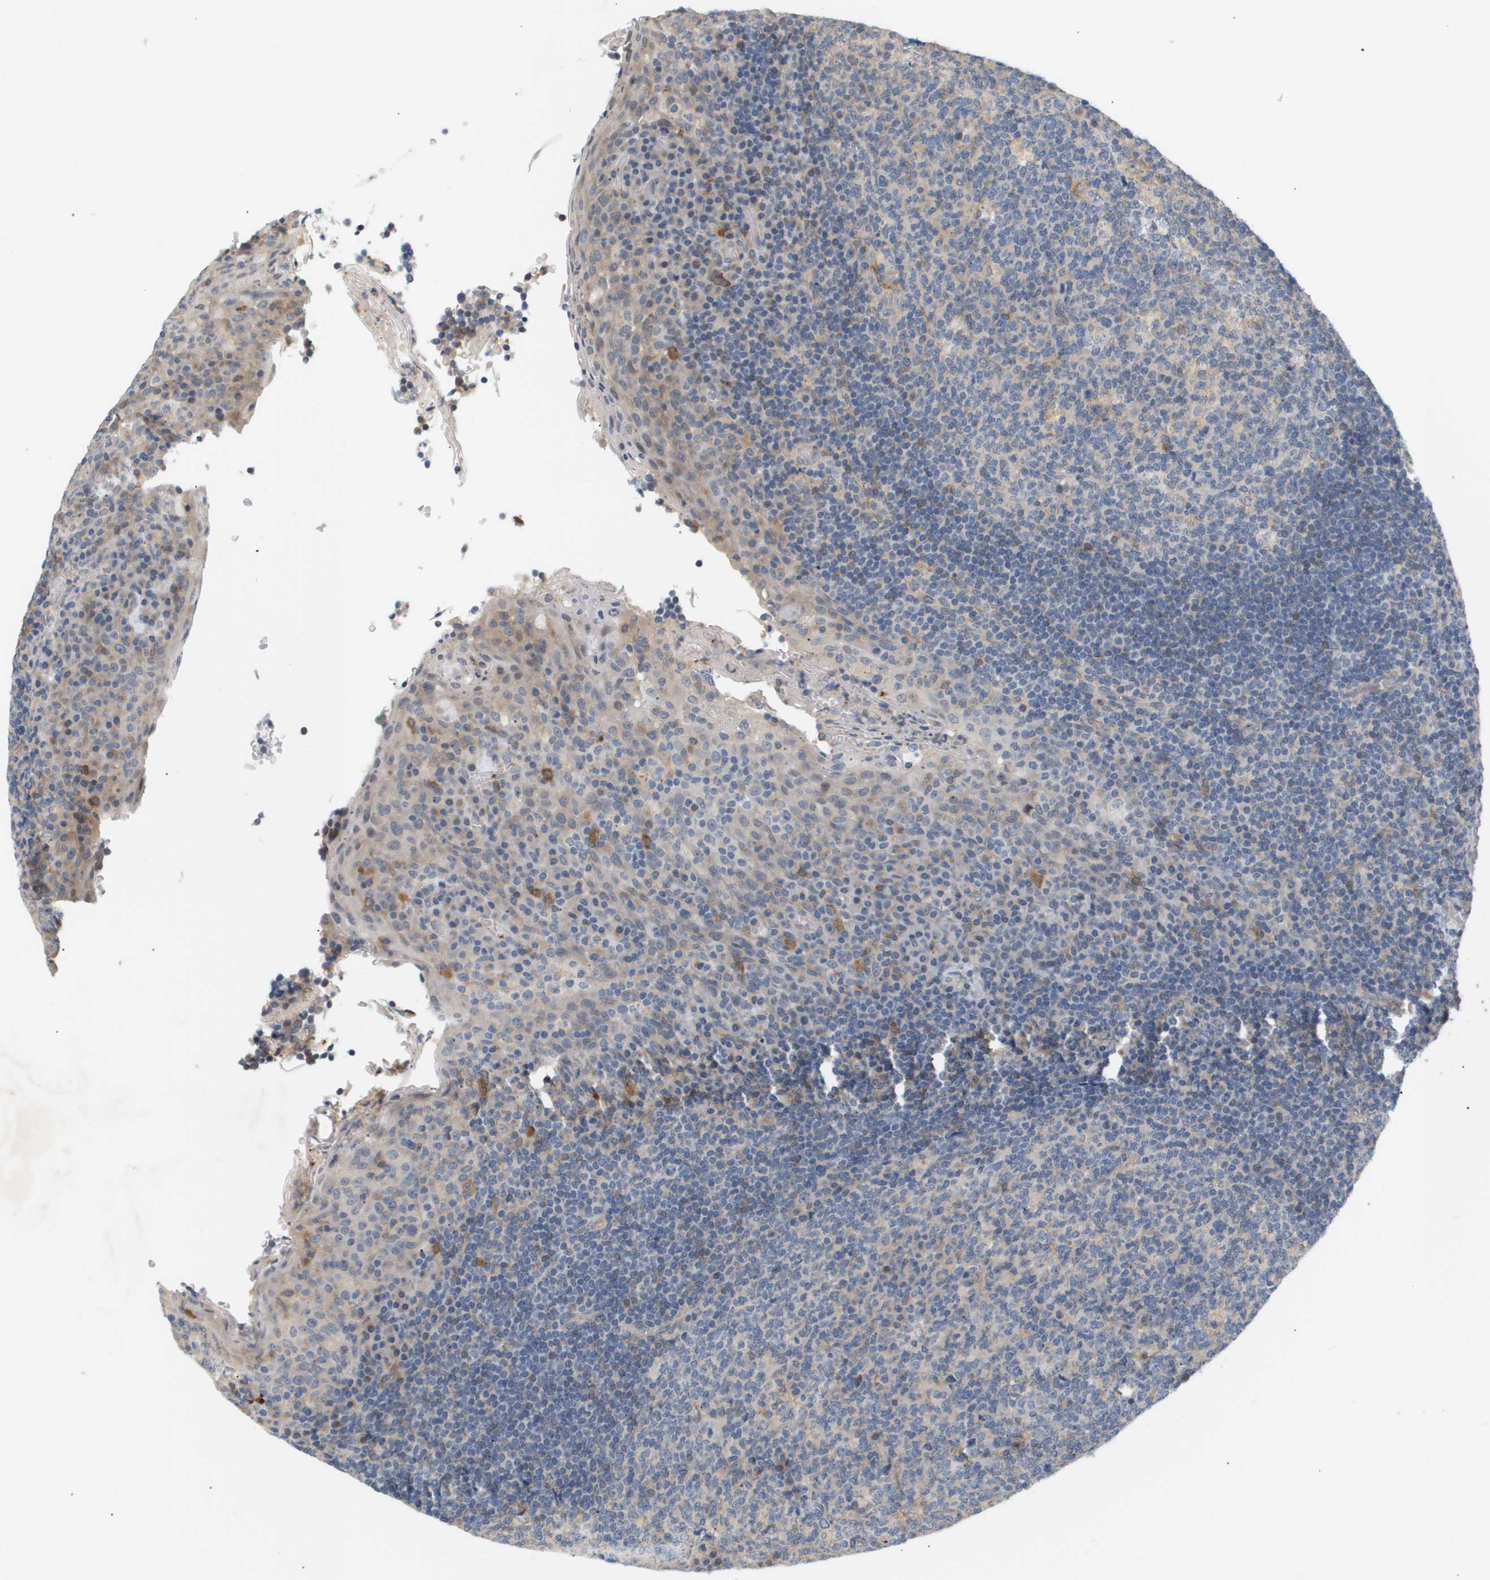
{"staining": {"intensity": "negative", "quantity": "none", "location": "none"}, "tissue": "tonsil", "cell_type": "Germinal center cells", "image_type": "normal", "snomed": [{"axis": "morphology", "description": "Normal tissue, NOS"}, {"axis": "topography", "description": "Tonsil"}], "caption": "DAB immunohistochemical staining of unremarkable human tonsil exhibits no significant expression in germinal center cells.", "gene": "CORO2B", "patient": {"sex": "male", "age": 17}}